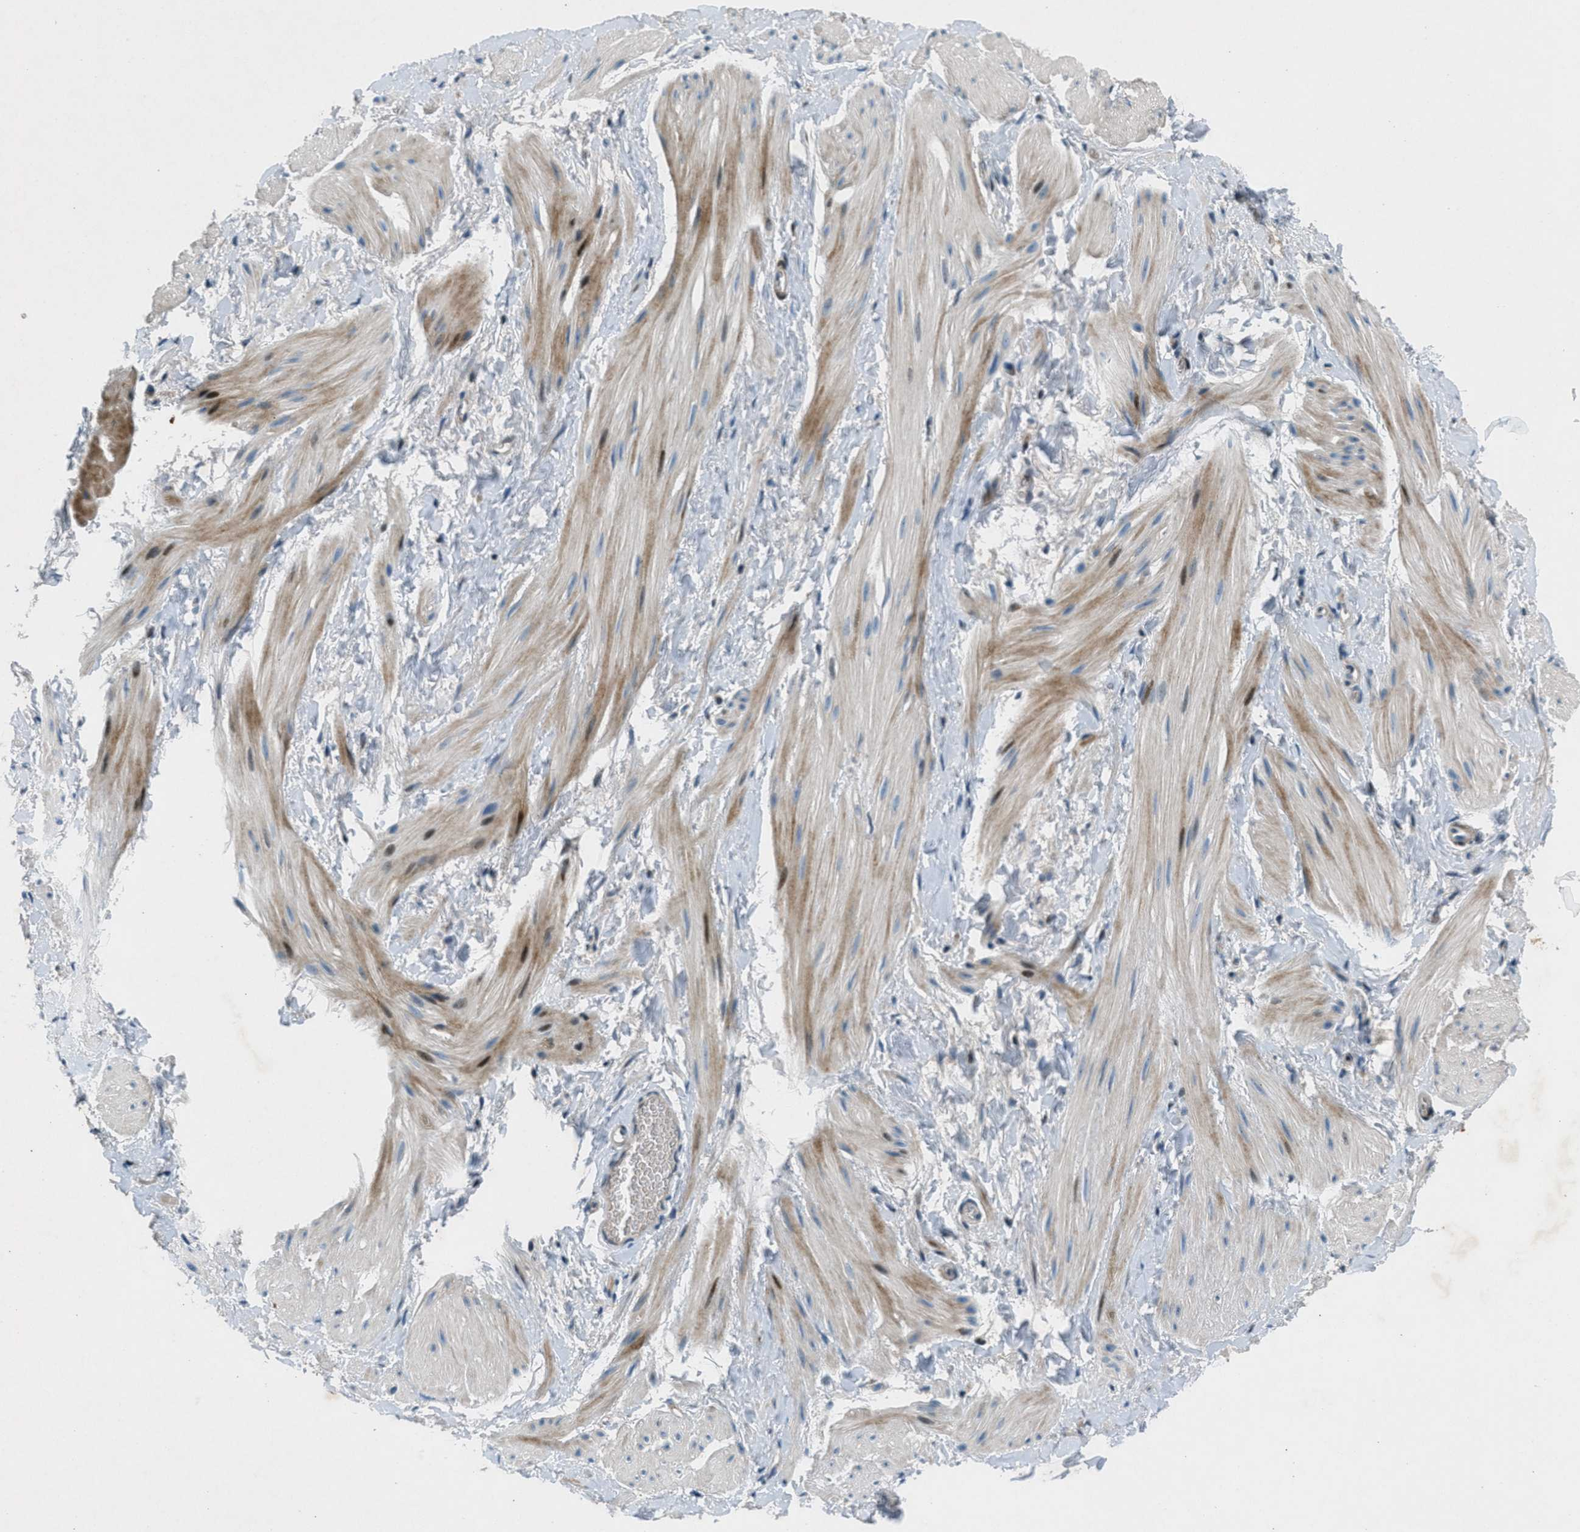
{"staining": {"intensity": "moderate", "quantity": "25%-75%", "location": "cytoplasmic/membranous"}, "tissue": "smooth muscle", "cell_type": "Smooth muscle cells", "image_type": "normal", "snomed": [{"axis": "morphology", "description": "Normal tissue, NOS"}, {"axis": "topography", "description": "Smooth muscle"}], "caption": "IHC photomicrograph of benign smooth muscle: human smooth muscle stained using immunohistochemistry displays medium levels of moderate protein expression localized specifically in the cytoplasmic/membranous of smooth muscle cells, appearing as a cytoplasmic/membranous brown color.", "gene": "CLEC2D", "patient": {"sex": "male", "age": 16}}